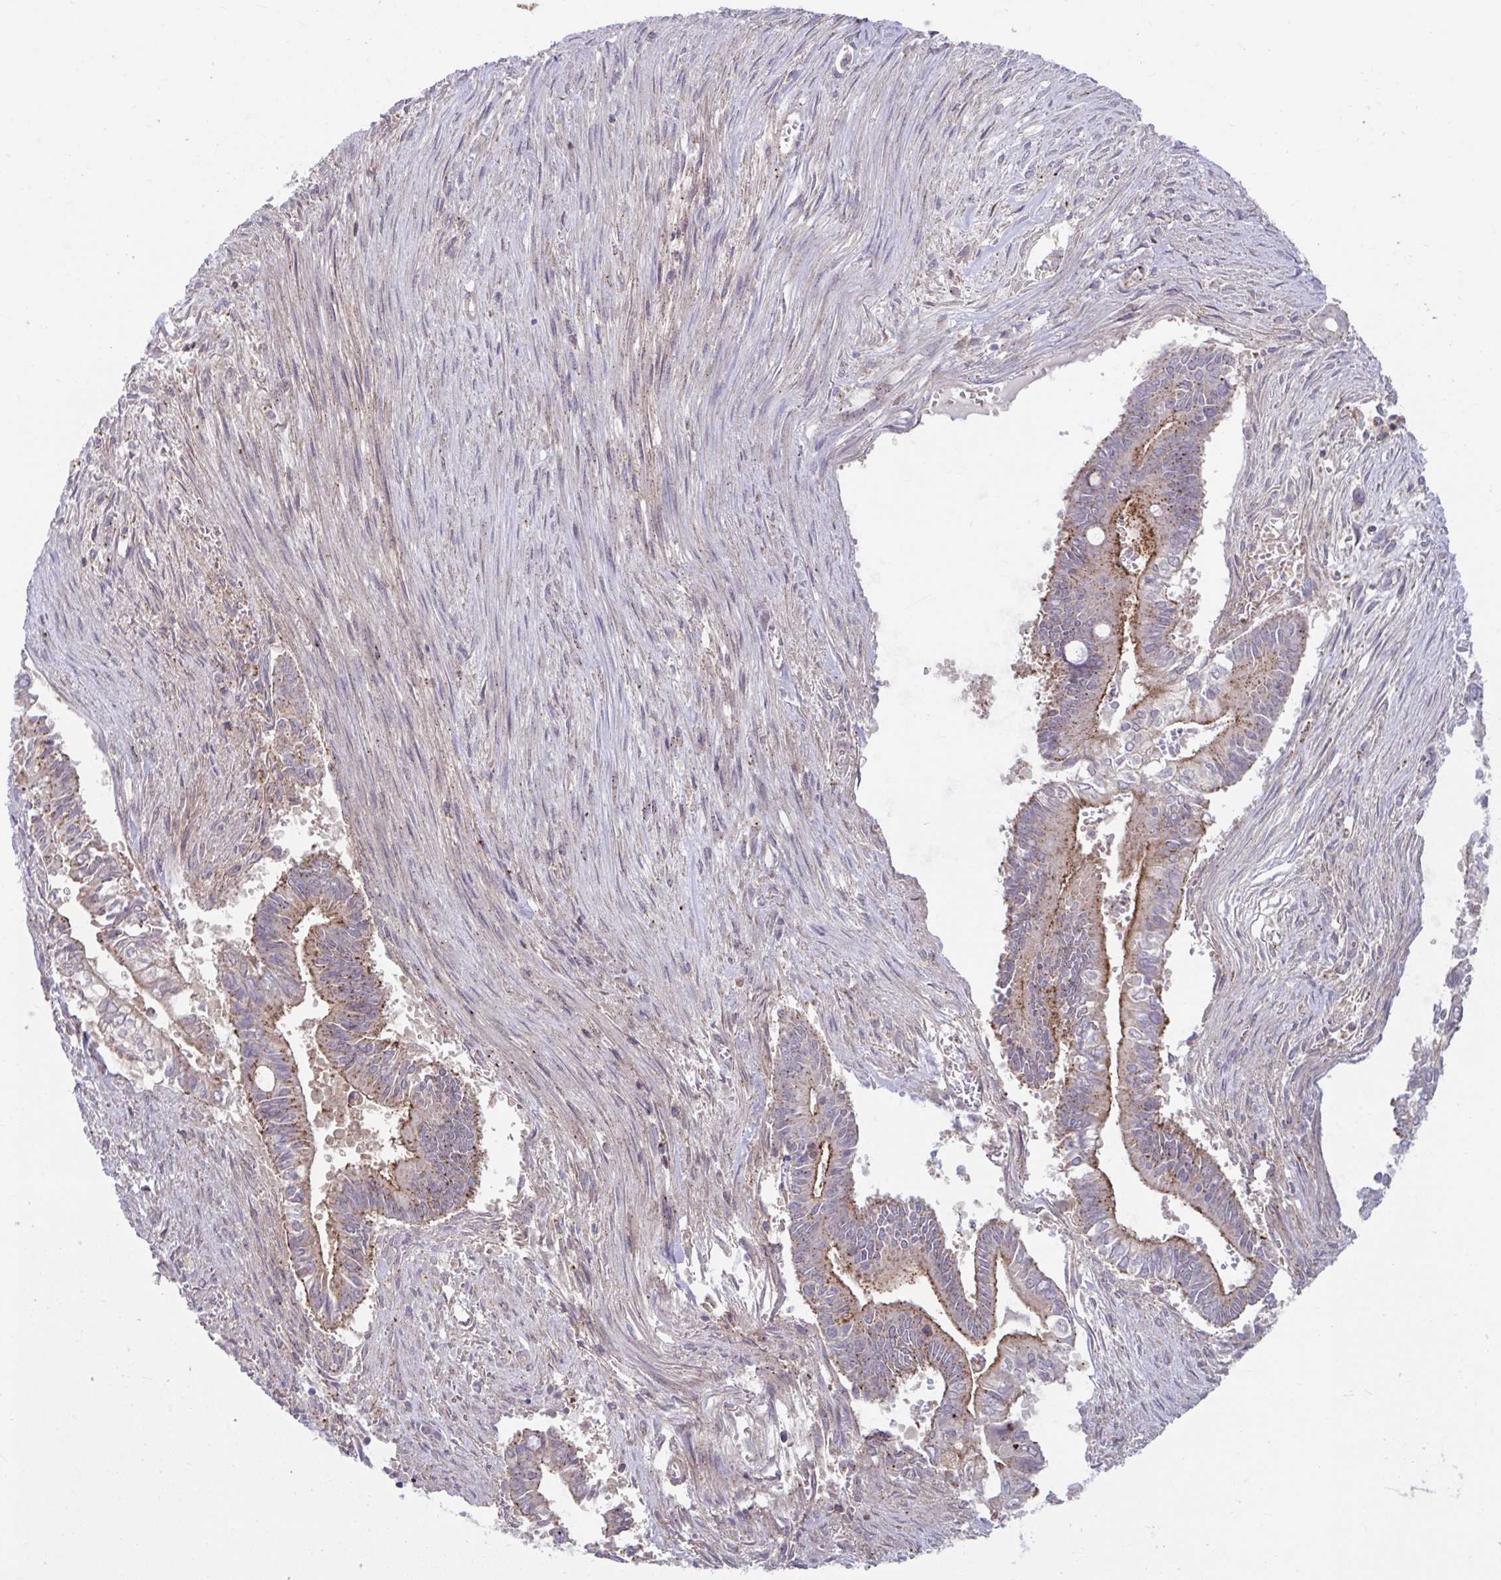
{"staining": {"intensity": "moderate", "quantity": ">75%", "location": "cytoplasmic/membranous"}, "tissue": "pancreatic cancer", "cell_type": "Tumor cells", "image_type": "cancer", "snomed": [{"axis": "morphology", "description": "Adenocarcinoma, NOS"}, {"axis": "topography", "description": "Pancreas"}], "caption": "Human pancreatic adenocarcinoma stained with a protein marker displays moderate staining in tumor cells.", "gene": "IST1", "patient": {"sex": "male", "age": 68}}